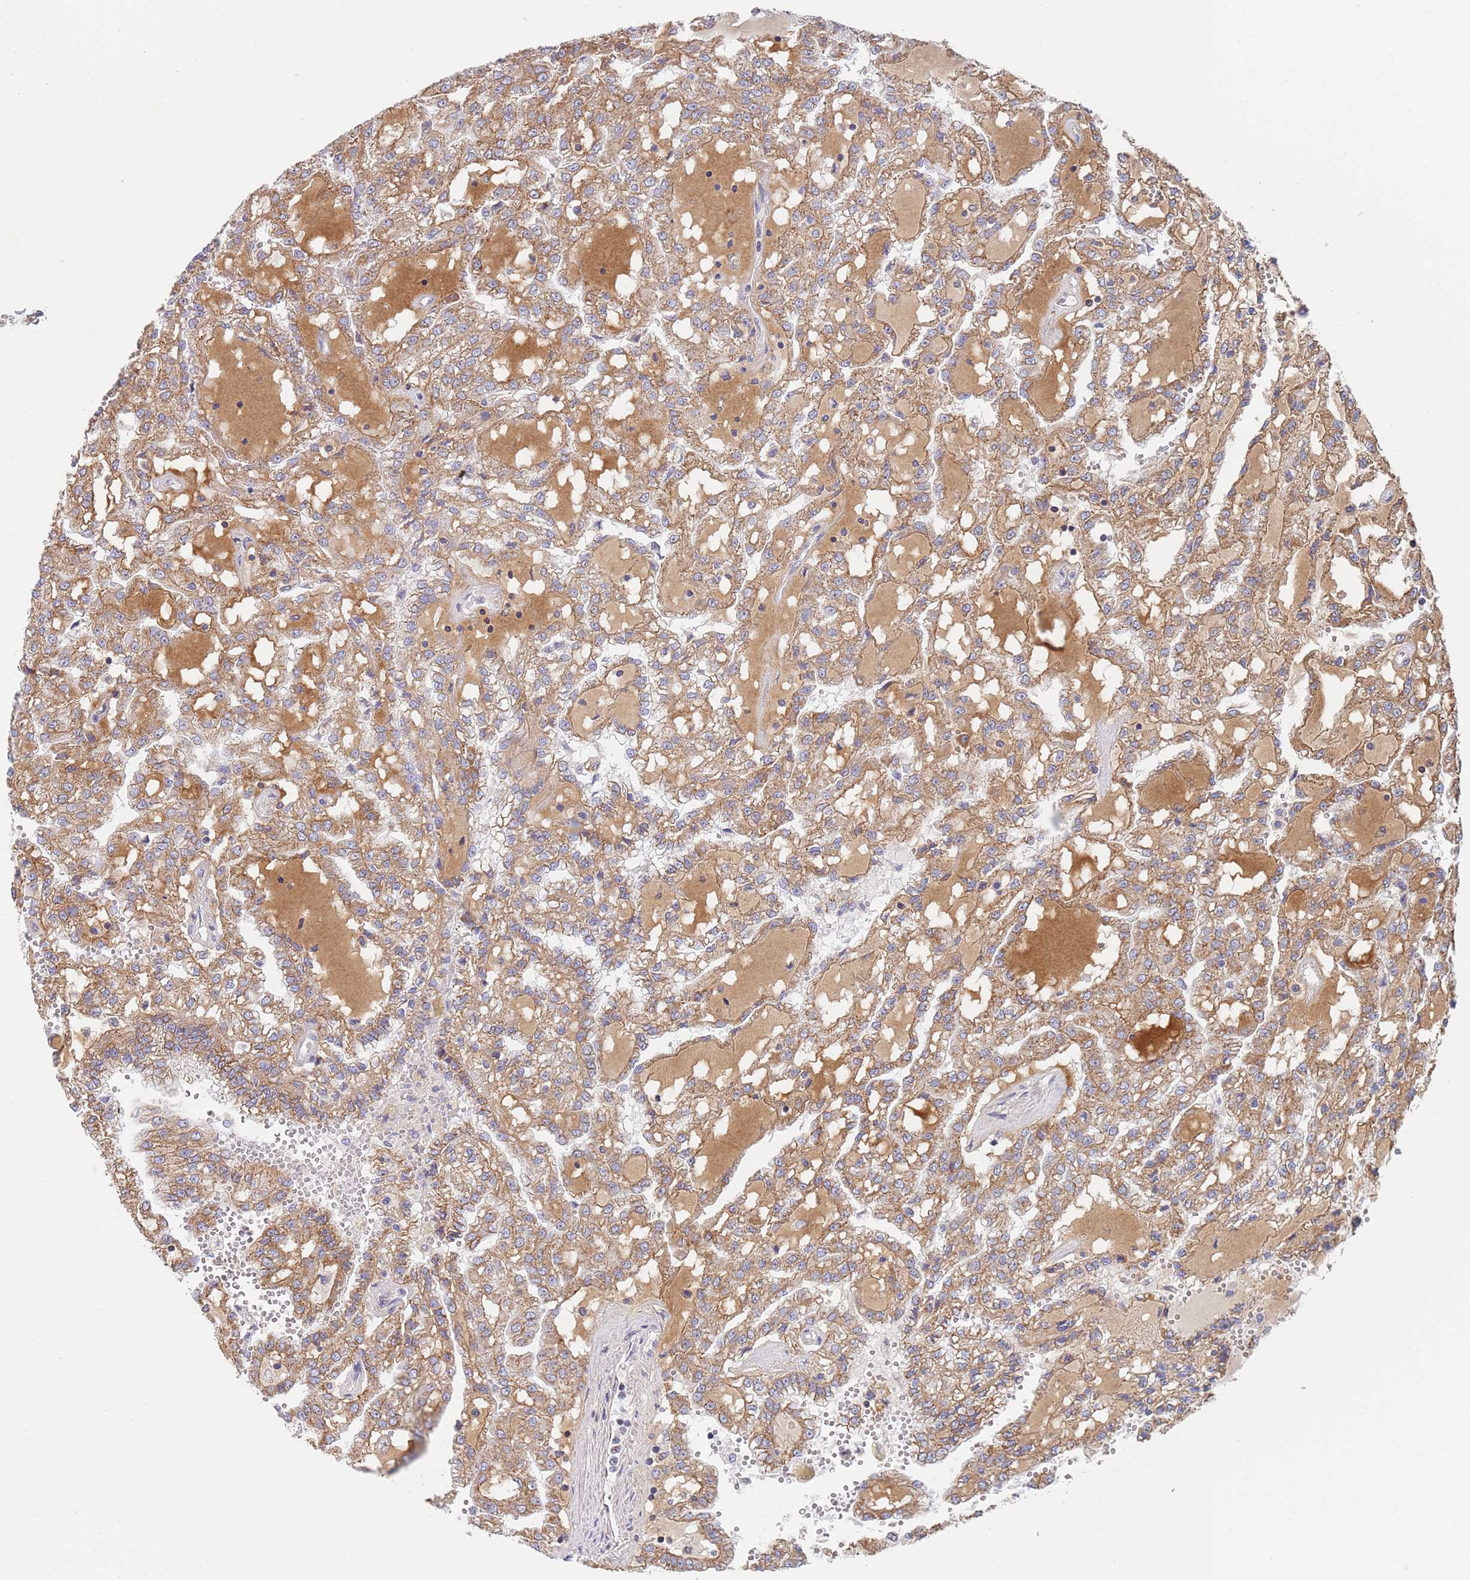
{"staining": {"intensity": "moderate", "quantity": ">75%", "location": "cytoplasmic/membranous"}, "tissue": "renal cancer", "cell_type": "Tumor cells", "image_type": "cancer", "snomed": [{"axis": "morphology", "description": "Adenocarcinoma, NOS"}, {"axis": "topography", "description": "Kidney"}], "caption": "Renal cancer stained for a protein (brown) exhibits moderate cytoplasmic/membranous positive staining in about >75% of tumor cells.", "gene": "PWWP3A", "patient": {"sex": "male", "age": 63}}